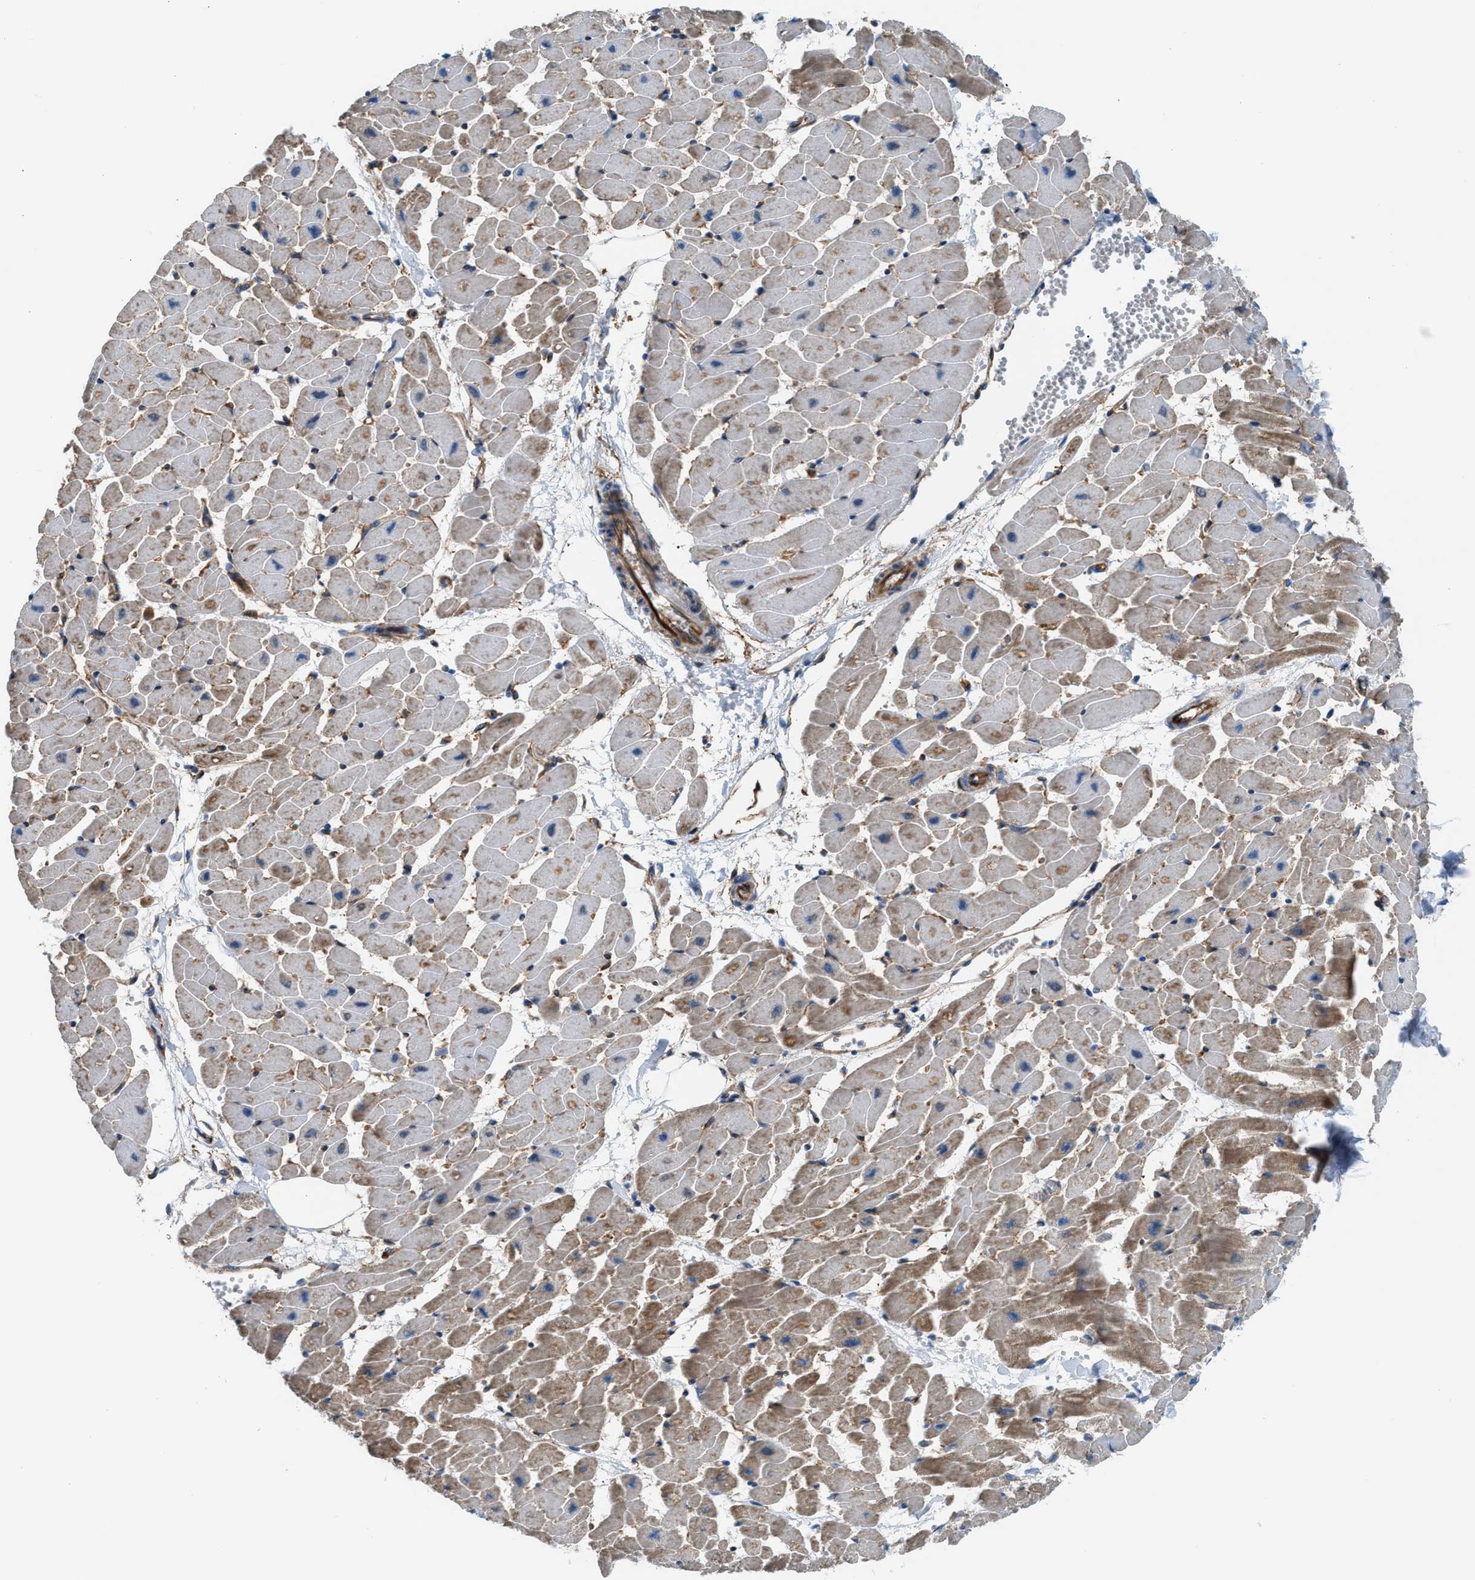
{"staining": {"intensity": "moderate", "quantity": ">75%", "location": "cytoplasmic/membranous"}, "tissue": "heart muscle", "cell_type": "Cardiomyocytes", "image_type": "normal", "snomed": [{"axis": "morphology", "description": "Normal tissue, NOS"}, {"axis": "topography", "description": "Heart"}], "caption": "Cardiomyocytes show medium levels of moderate cytoplasmic/membranous positivity in about >75% of cells in normal heart muscle. Immunohistochemistry (ihc) stains the protein of interest in brown and the nuclei are stained blue.", "gene": "SLC10A3", "patient": {"sex": "female", "age": 19}}